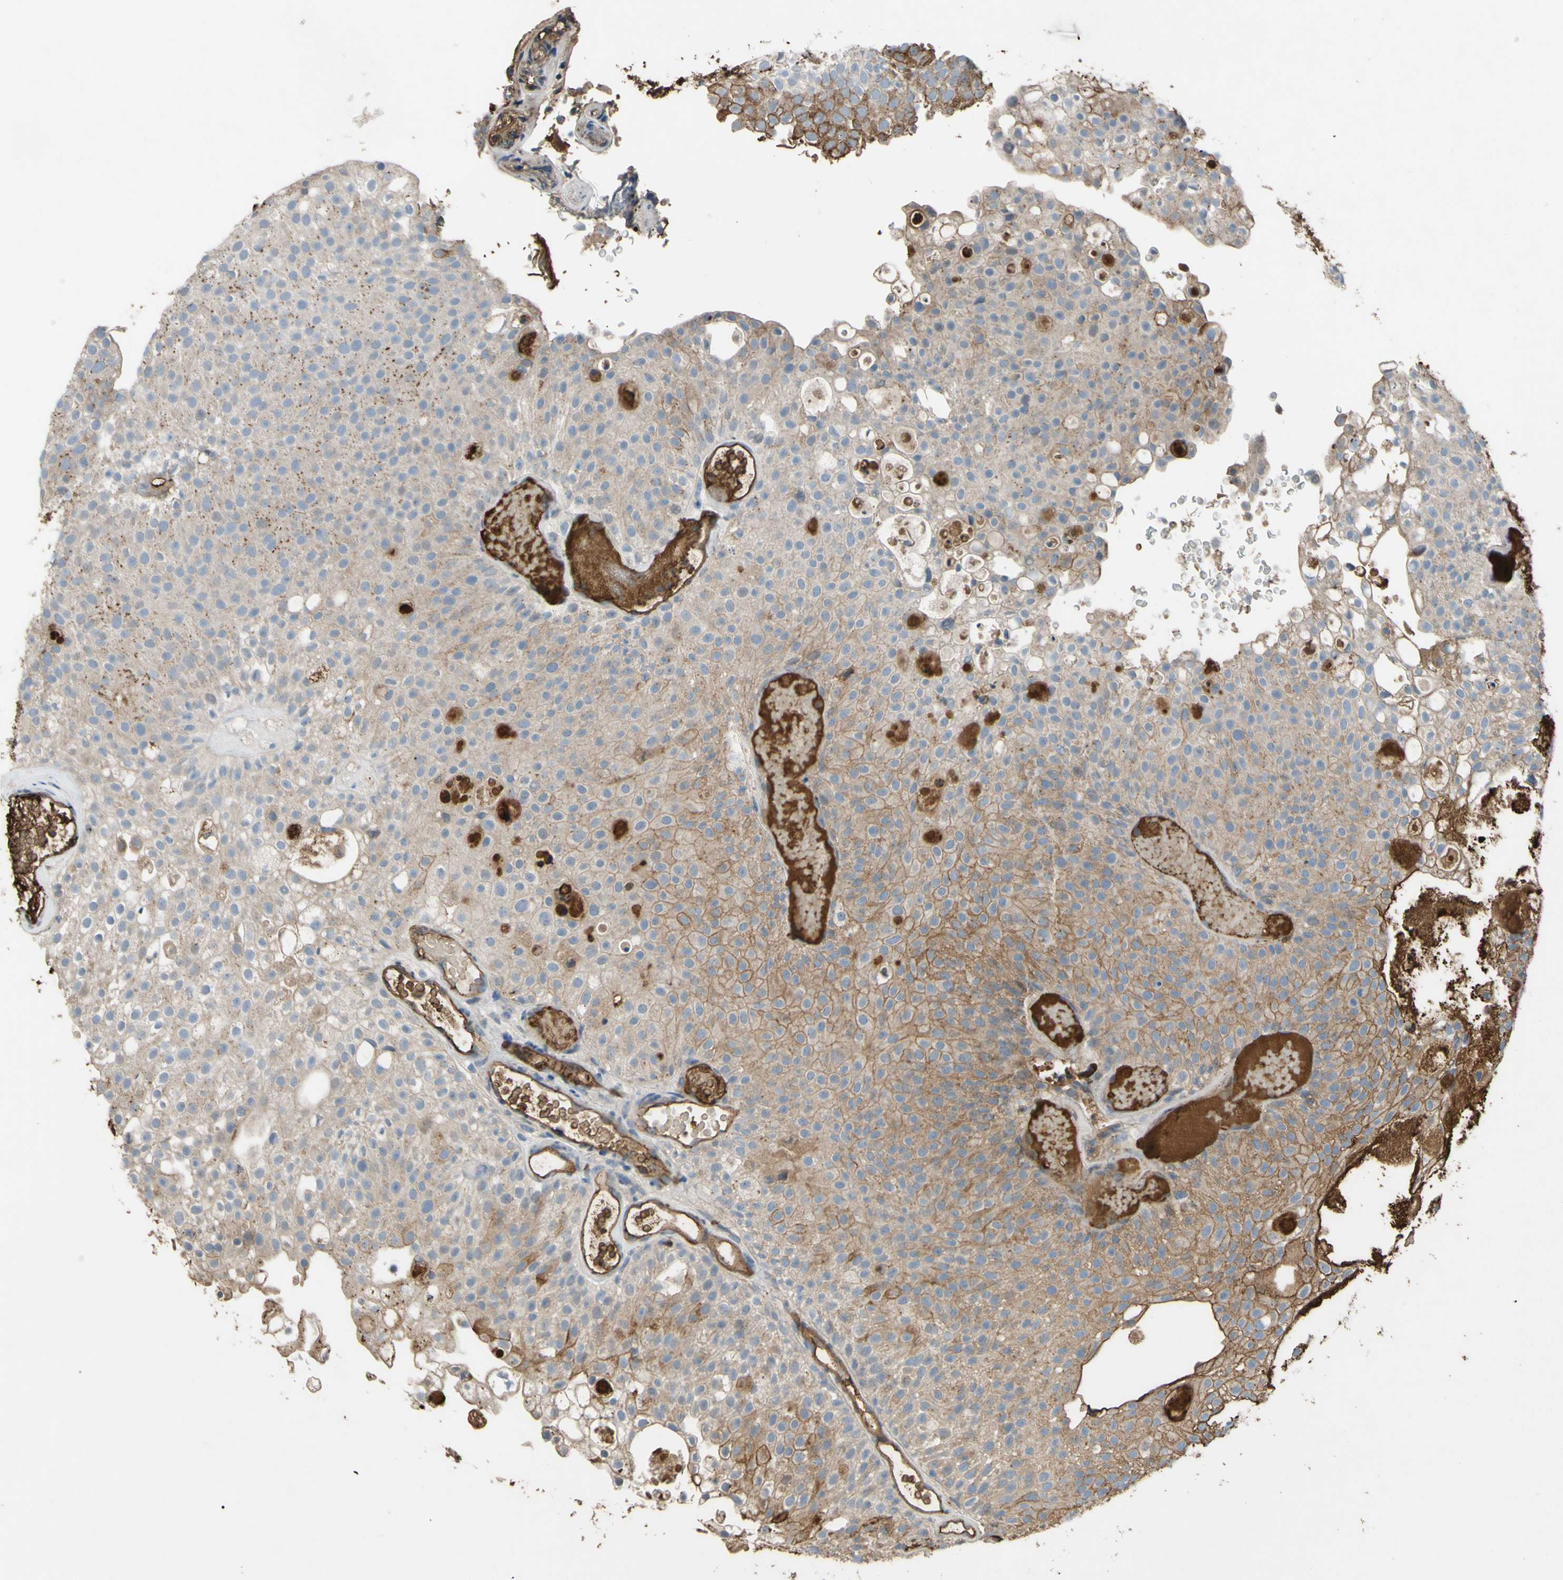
{"staining": {"intensity": "moderate", "quantity": "25%-75%", "location": "cytoplasmic/membranous"}, "tissue": "urothelial cancer", "cell_type": "Tumor cells", "image_type": "cancer", "snomed": [{"axis": "morphology", "description": "Urothelial carcinoma, Low grade"}, {"axis": "topography", "description": "Urinary bladder"}], "caption": "Immunohistochemical staining of human low-grade urothelial carcinoma exhibits moderate cytoplasmic/membranous protein expression in approximately 25%-75% of tumor cells.", "gene": "PTGDS", "patient": {"sex": "male", "age": 78}}